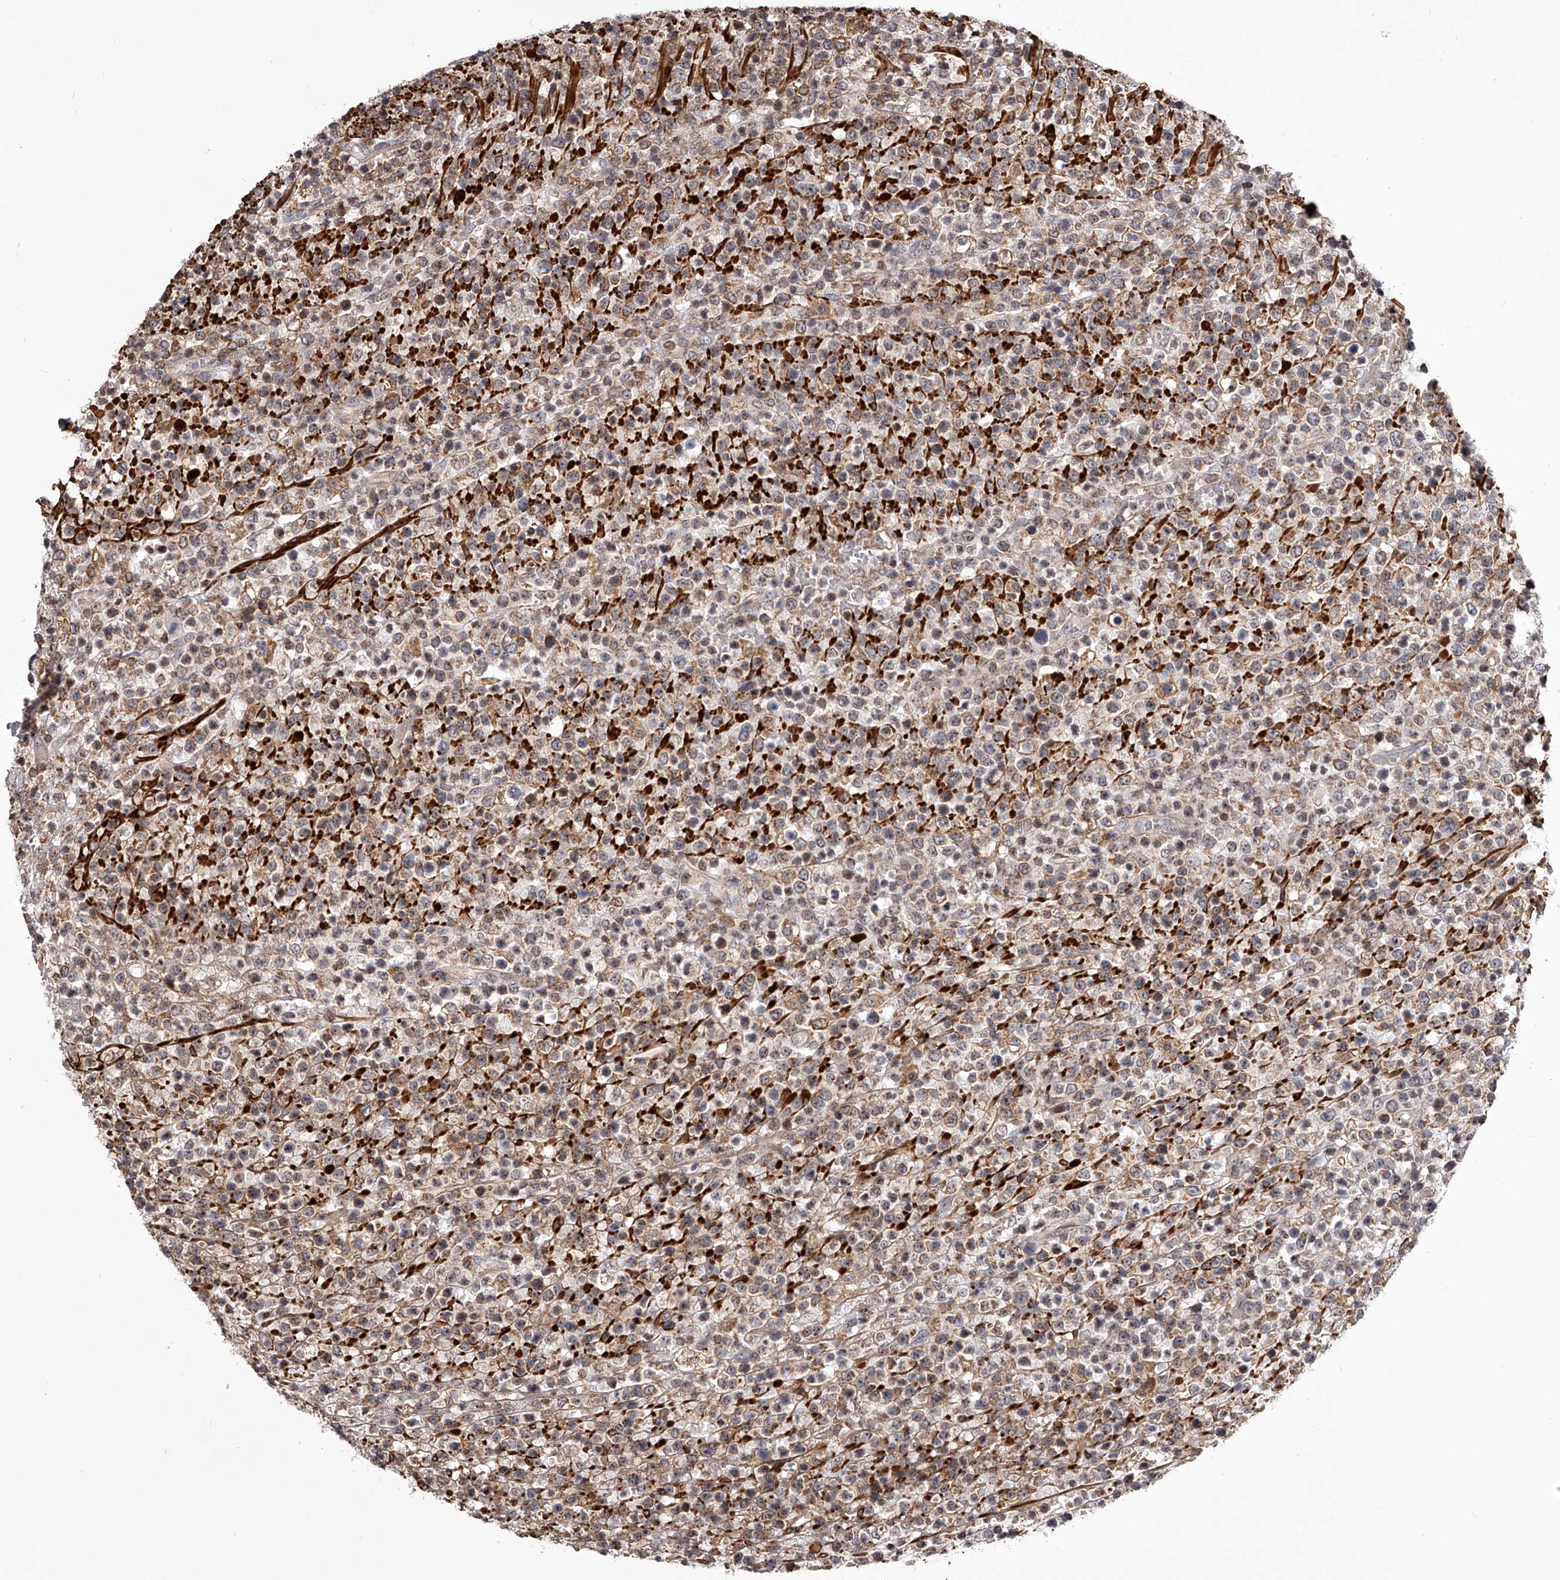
{"staining": {"intensity": "moderate", "quantity": ">75%", "location": "cytoplasmic/membranous"}, "tissue": "lymphoma", "cell_type": "Tumor cells", "image_type": "cancer", "snomed": [{"axis": "morphology", "description": "Malignant lymphoma, non-Hodgkin's type, High grade"}, {"axis": "topography", "description": "Colon"}], "caption": "Immunohistochemical staining of malignant lymphoma, non-Hodgkin's type (high-grade) displays medium levels of moderate cytoplasmic/membranous staining in approximately >75% of tumor cells.", "gene": "RRP36", "patient": {"sex": "female", "age": 53}}